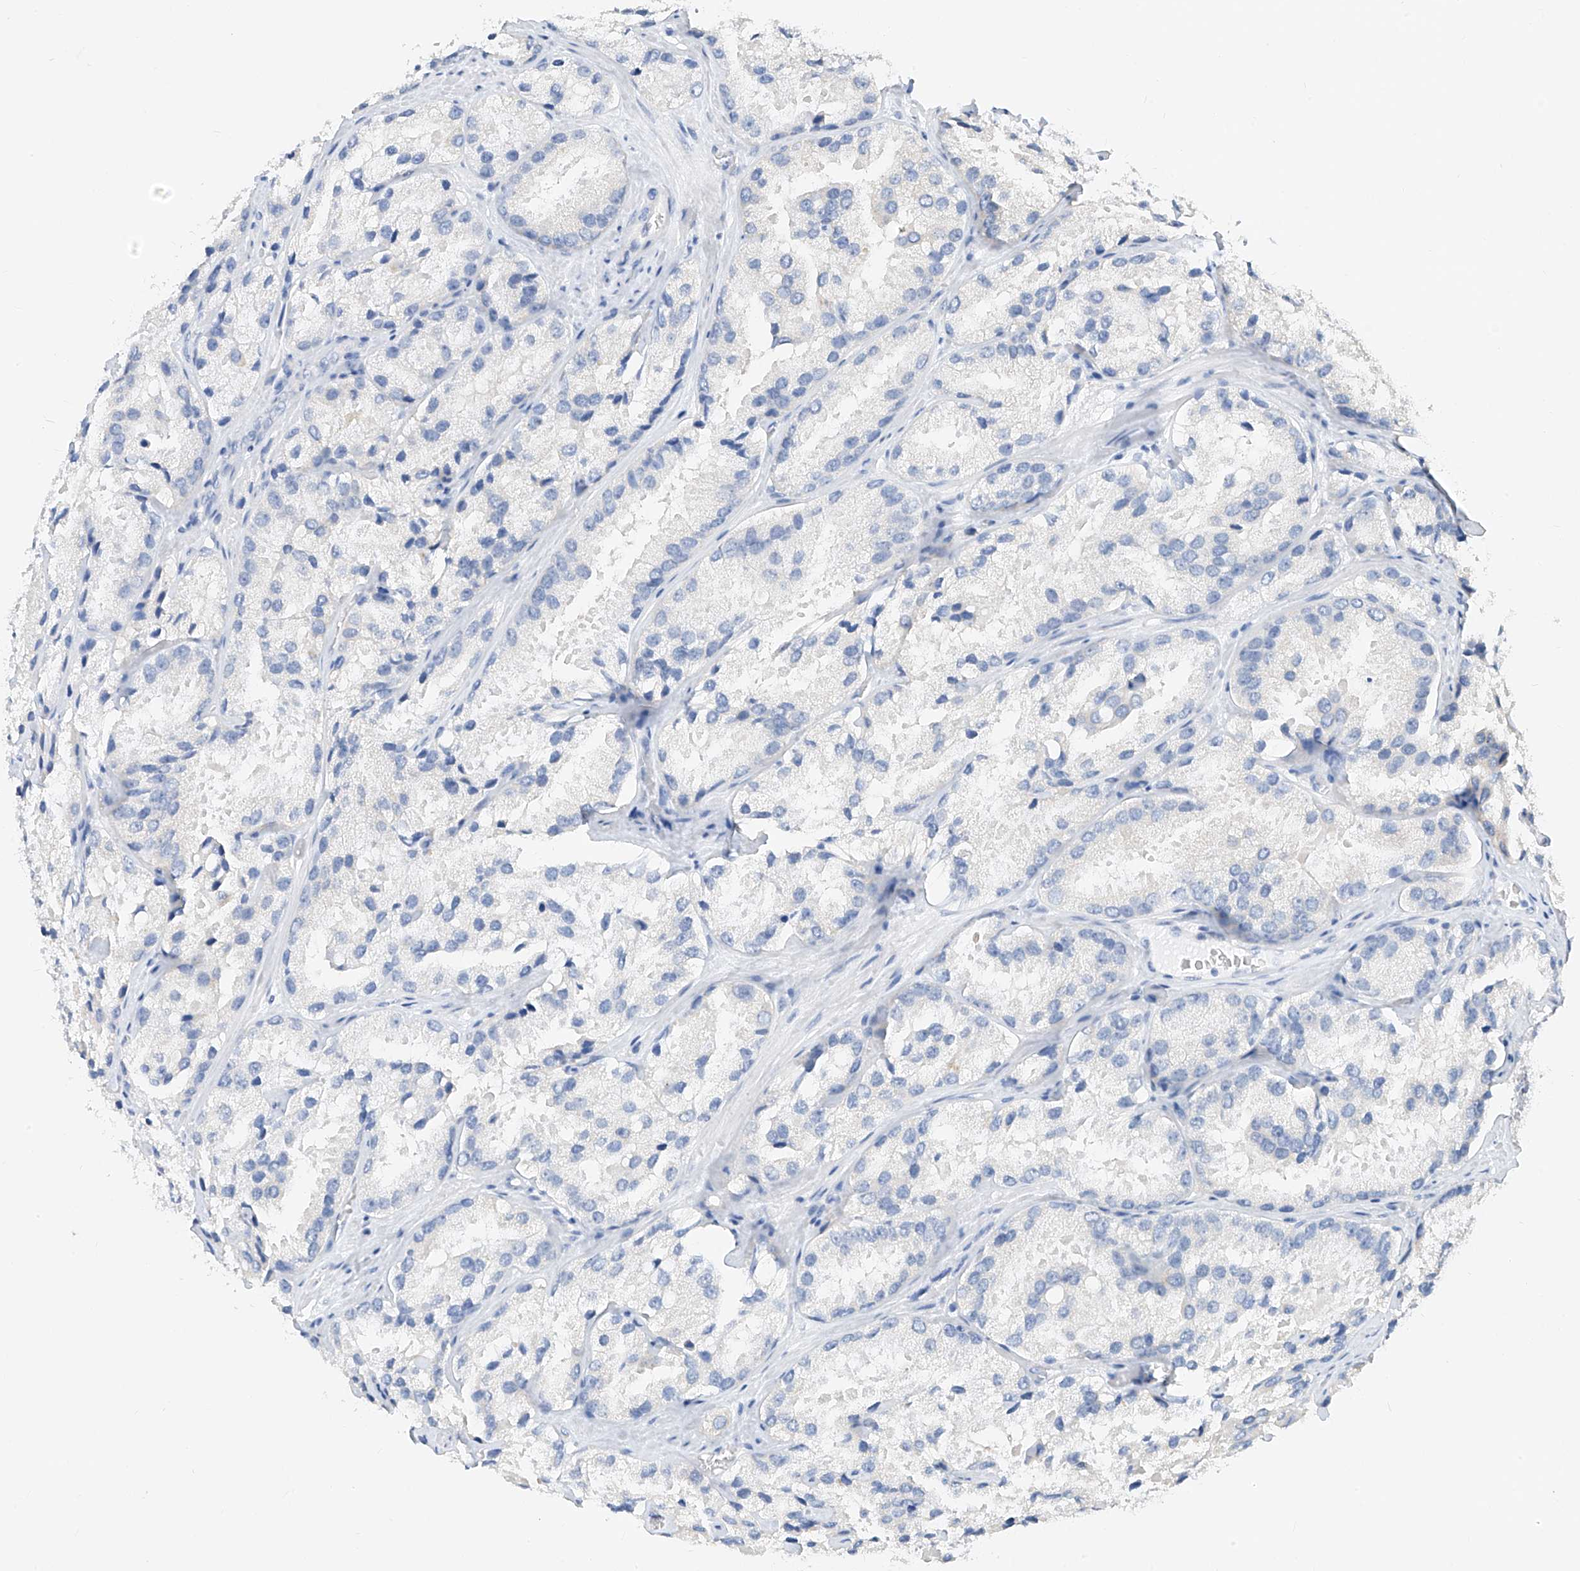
{"staining": {"intensity": "negative", "quantity": "none", "location": "none"}, "tissue": "prostate cancer", "cell_type": "Tumor cells", "image_type": "cancer", "snomed": [{"axis": "morphology", "description": "Adenocarcinoma, High grade"}, {"axis": "topography", "description": "Prostate"}], "caption": "A histopathology image of human prostate adenocarcinoma (high-grade) is negative for staining in tumor cells.", "gene": "ZZEF1", "patient": {"sex": "male", "age": 66}}